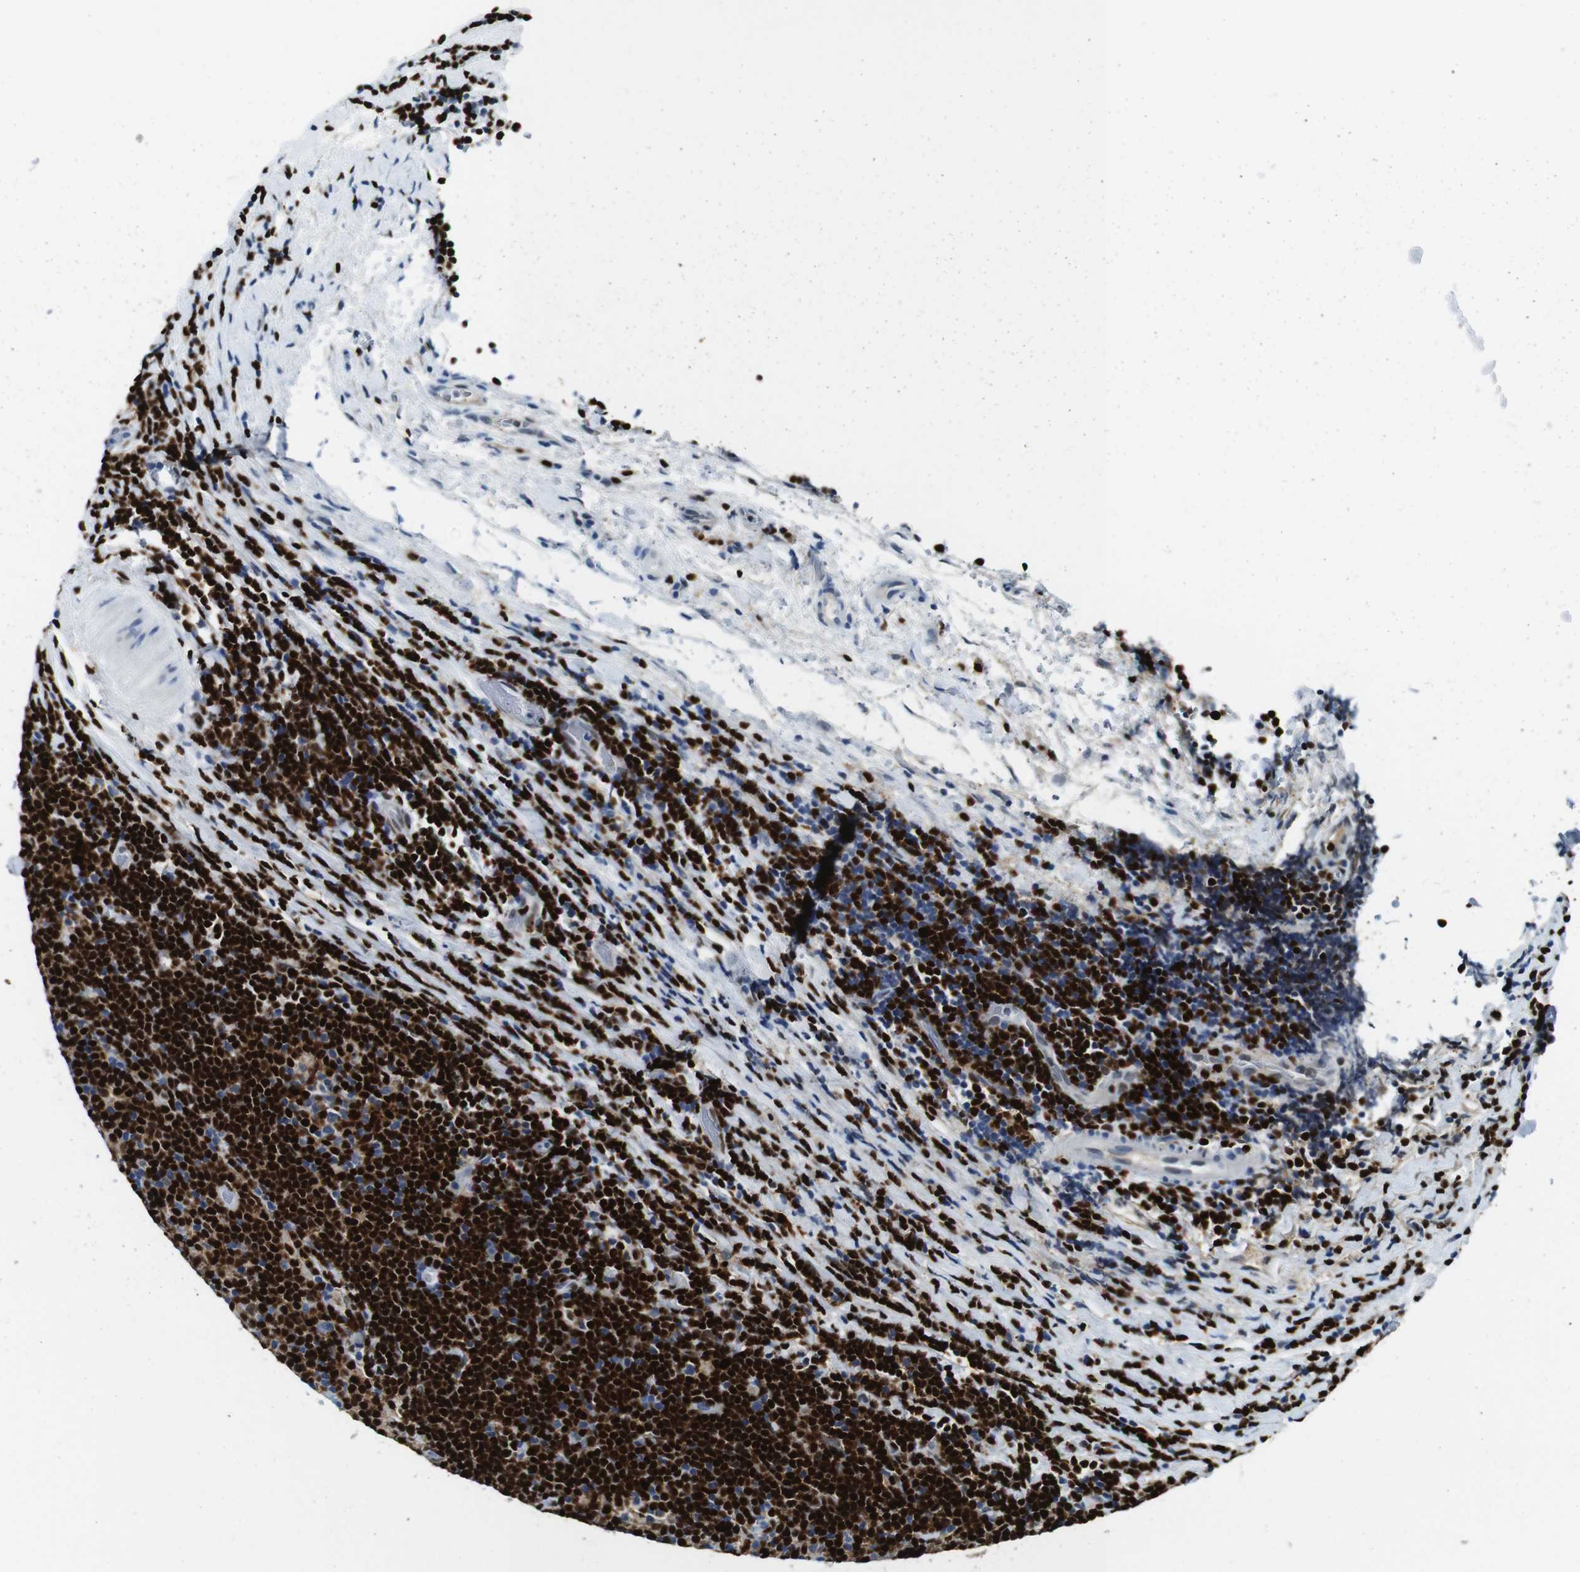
{"staining": {"intensity": "strong", "quantity": ">75%", "location": "nuclear"}, "tissue": "lymphoma", "cell_type": "Tumor cells", "image_type": "cancer", "snomed": [{"axis": "morphology", "description": "Malignant lymphoma, non-Hodgkin's type, Low grade"}, {"axis": "topography", "description": "Lymph node"}], "caption": "Human malignant lymphoma, non-Hodgkin's type (low-grade) stained with a protein marker reveals strong staining in tumor cells.", "gene": "IRF8", "patient": {"sex": "male", "age": 83}}